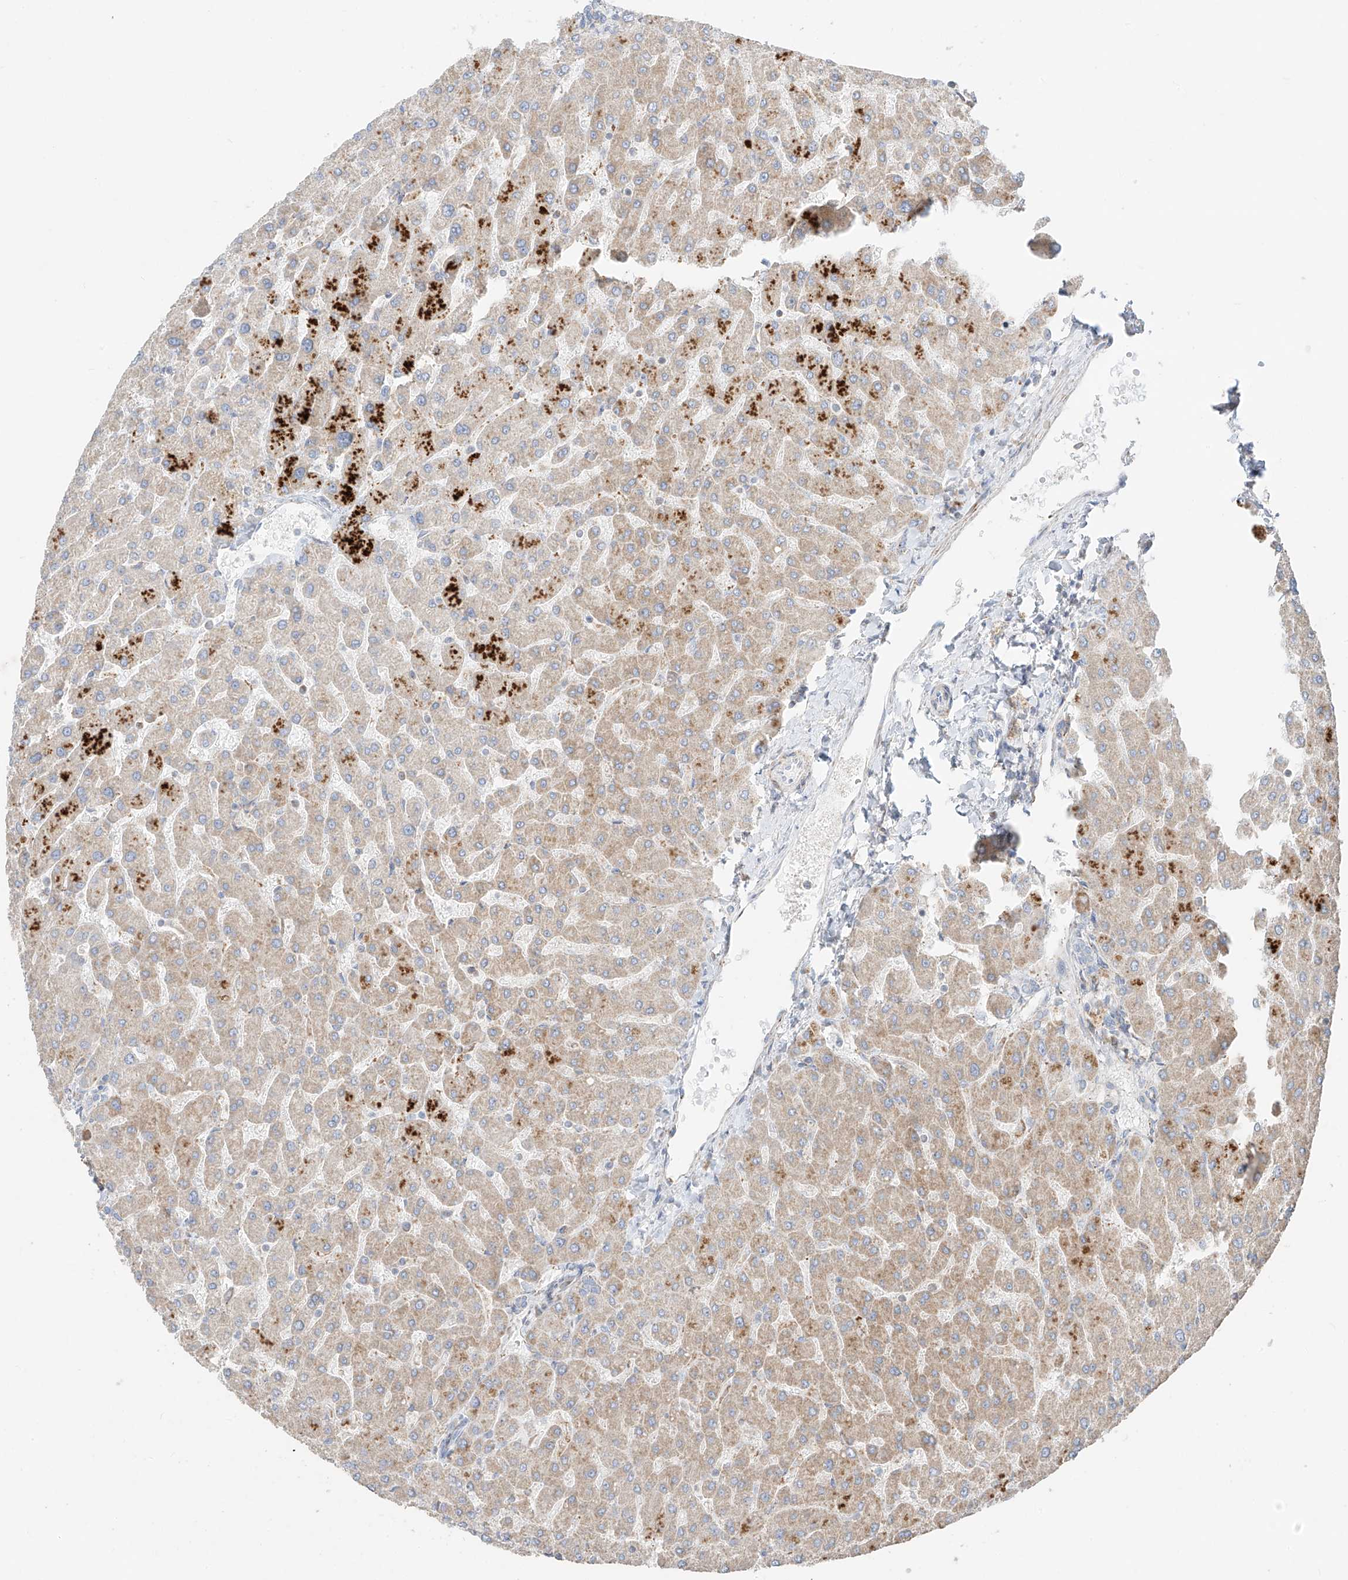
{"staining": {"intensity": "negative", "quantity": "none", "location": "none"}, "tissue": "liver", "cell_type": "Cholangiocytes", "image_type": "normal", "snomed": [{"axis": "morphology", "description": "Normal tissue, NOS"}, {"axis": "topography", "description": "Liver"}], "caption": "Cholangiocytes show no significant positivity in normal liver. Nuclei are stained in blue.", "gene": "COLGALT2", "patient": {"sex": "male", "age": 55}}